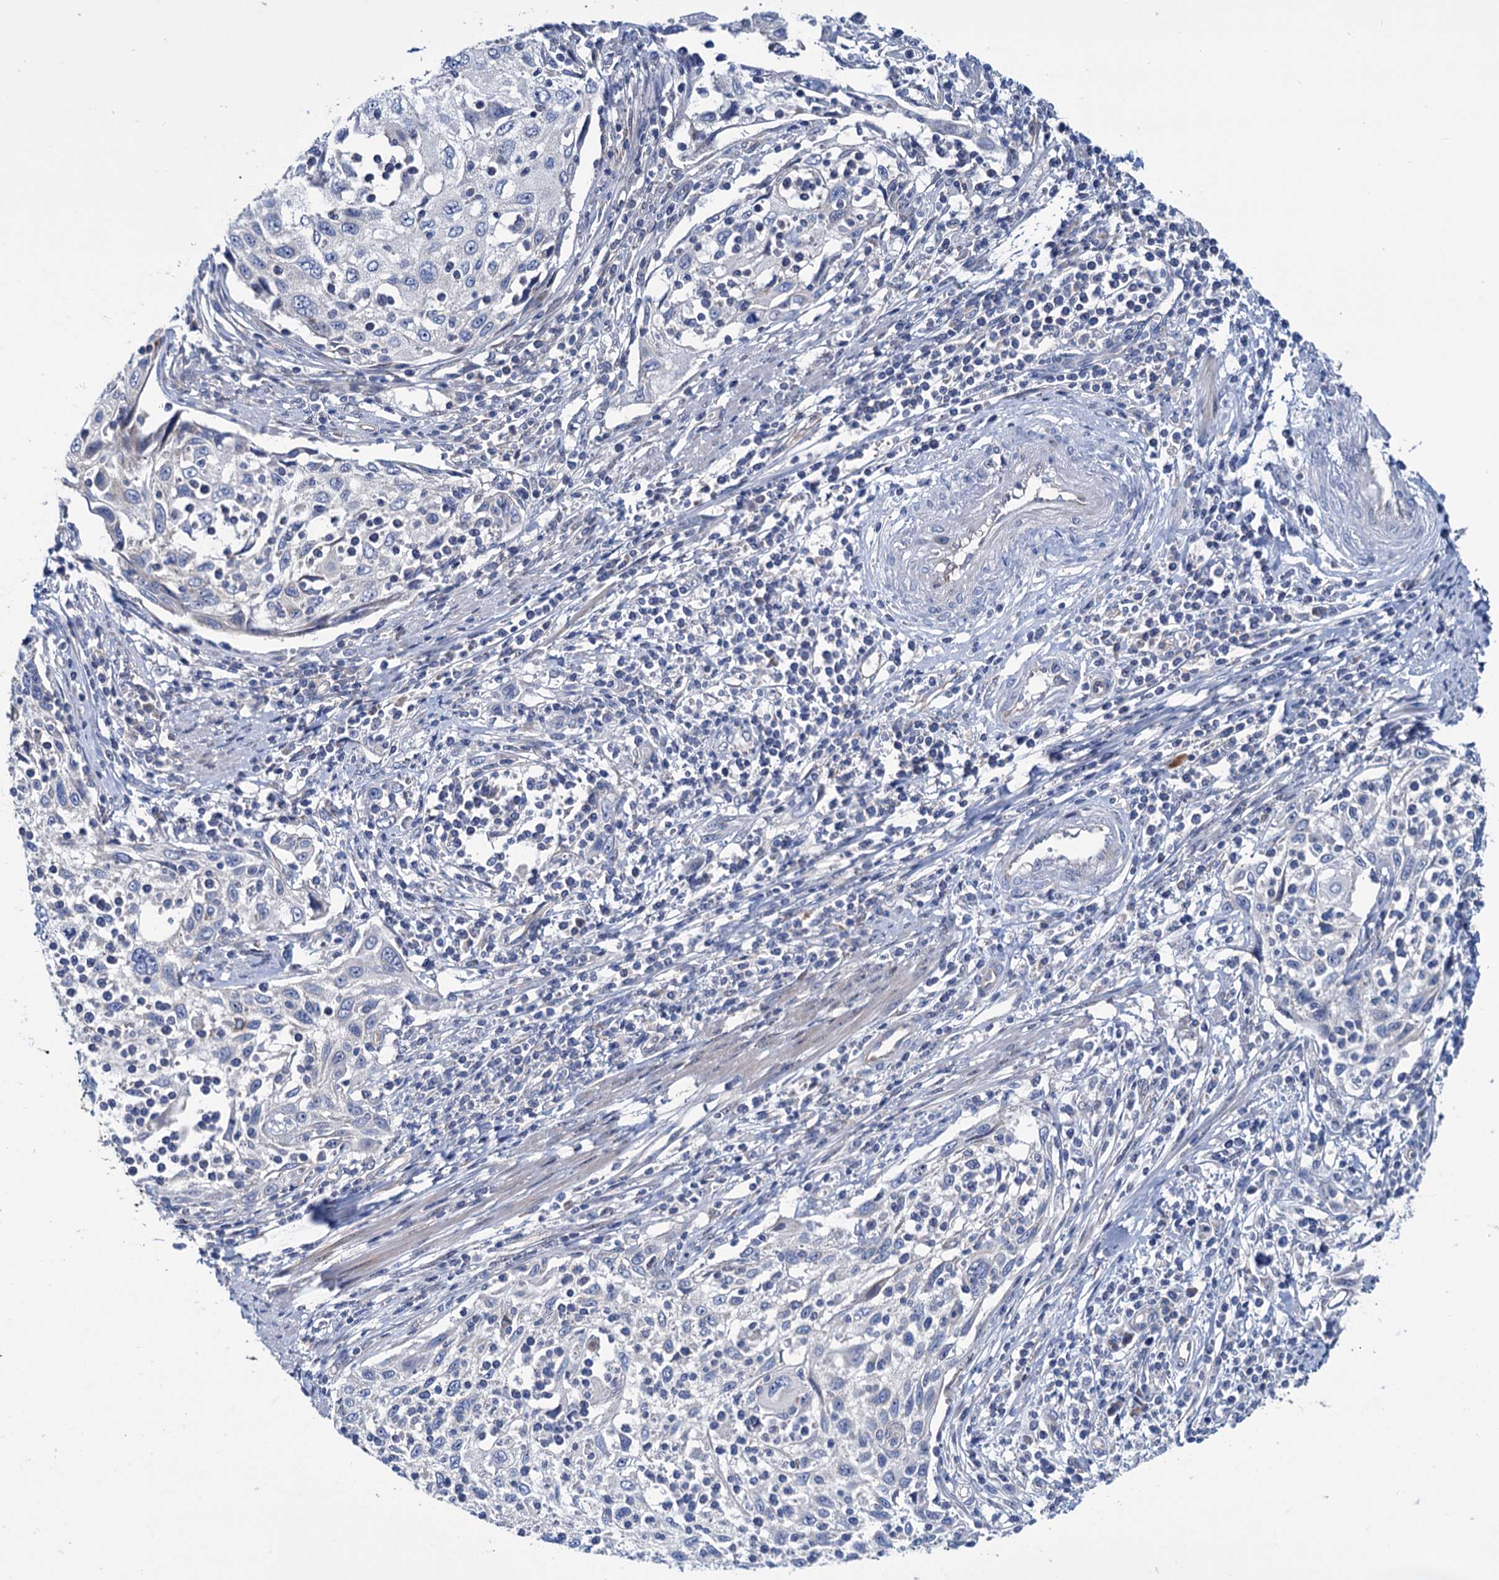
{"staining": {"intensity": "negative", "quantity": "none", "location": "none"}, "tissue": "cervical cancer", "cell_type": "Tumor cells", "image_type": "cancer", "snomed": [{"axis": "morphology", "description": "Squamous cell carcinoma, NOS"}, {"axis": "topography", "description": "Cervix"}], "caption": "This histopathology image is of cervical squamous cell carcinoma stained with immunohistochemistry to label a protein in brown with the nuclei are counter-stained blue. There is no positivity in tumor cells.", "gene": "EYA4", "patient": {"sex": "female", "age": 70}}